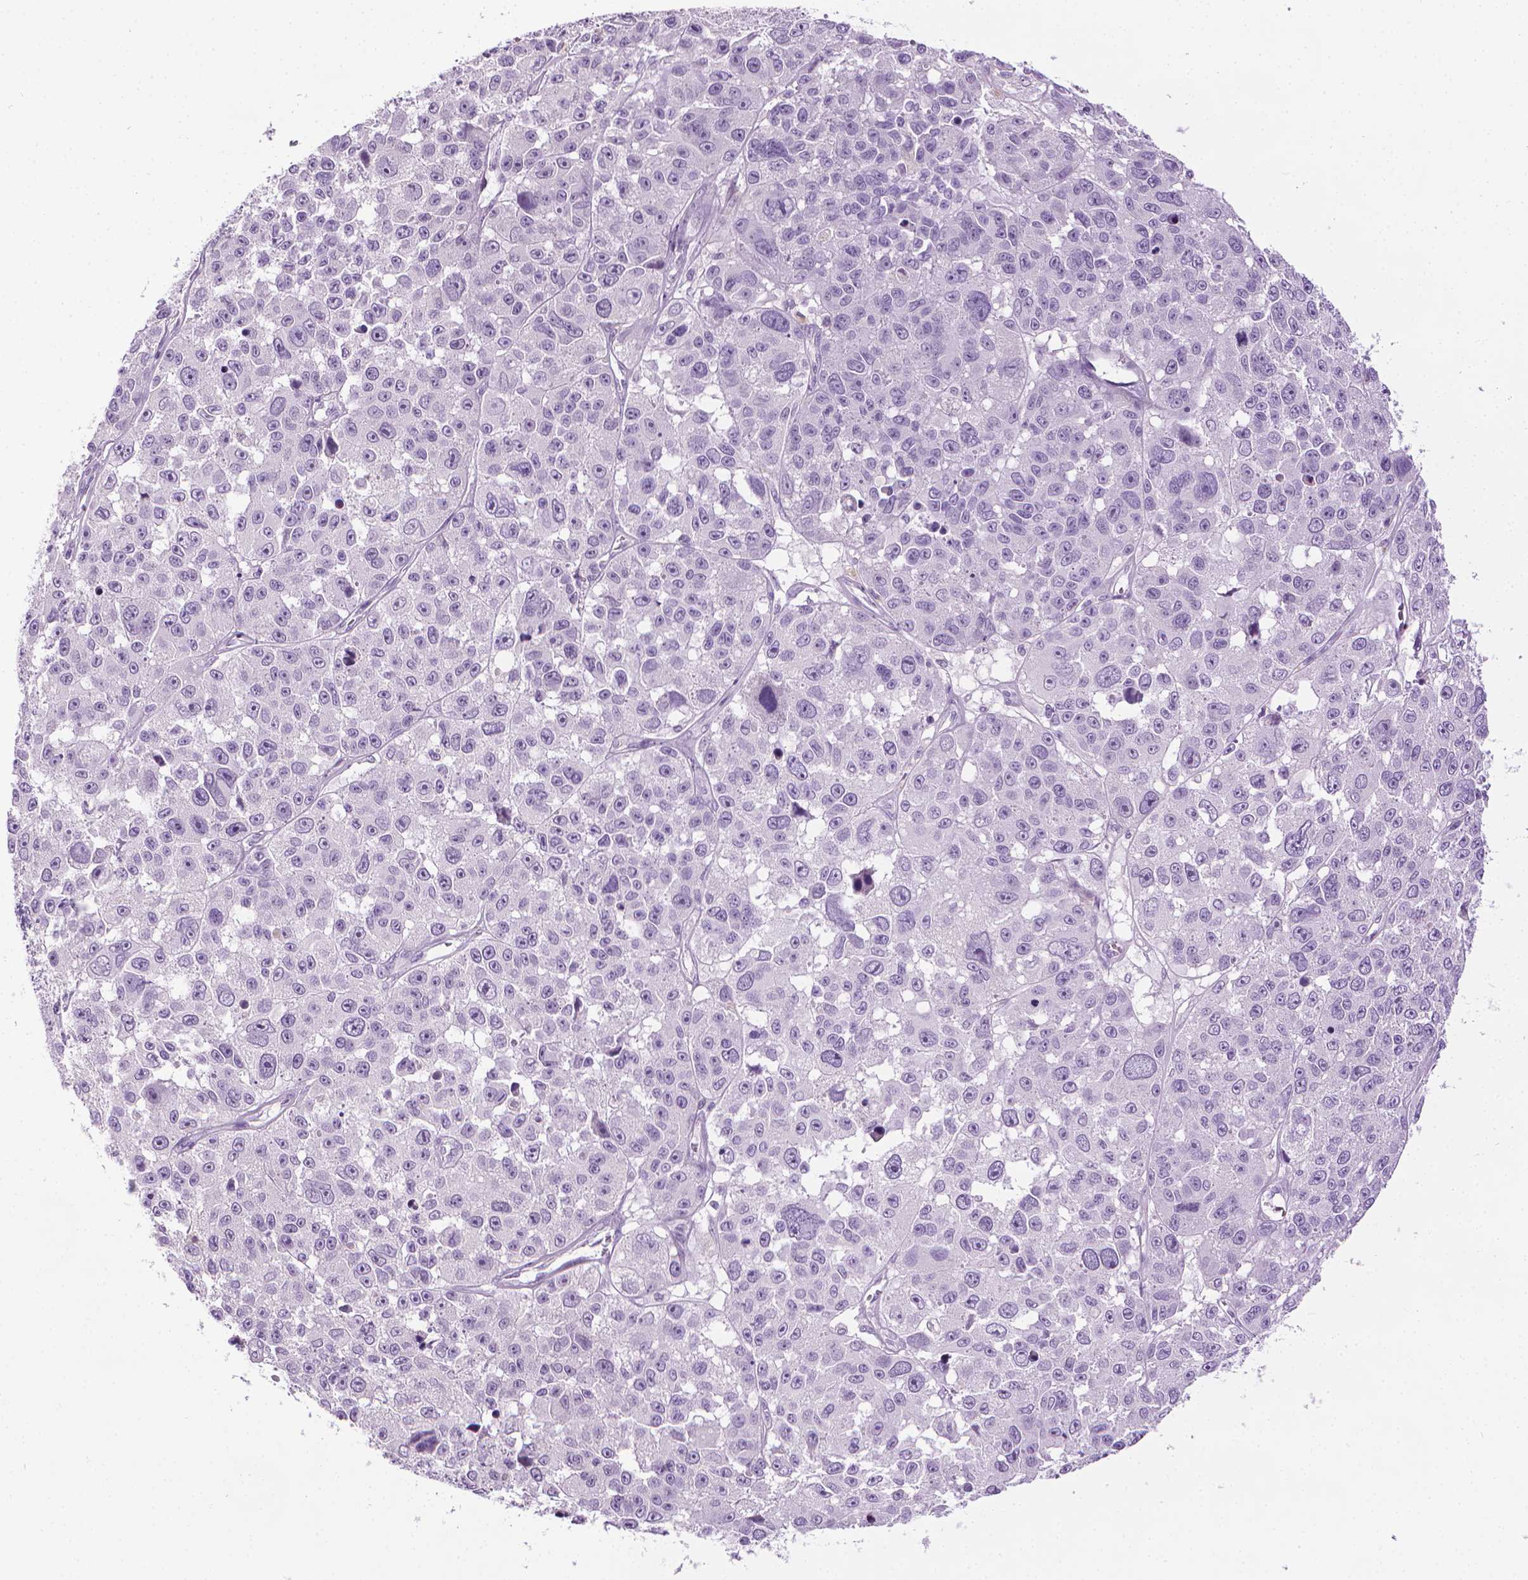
{"staining": {"intensity": "negative", "quantity": "none", "location": "none"}, "tissue": "melanoma", "cell_type": "Tumor cells", "image_type": "cancer", "snomed": [{"axis": "morphology", "description": "Malignant melanoma, NOS"}, {"axis": "topography", "description": "Skin"}], "caption": "Immunohistochemical staining of malignant melanoma displays no significant staining in tumor cells.", "gene": "DNAI7", "patient": {"sex": "female", "age": 66}}